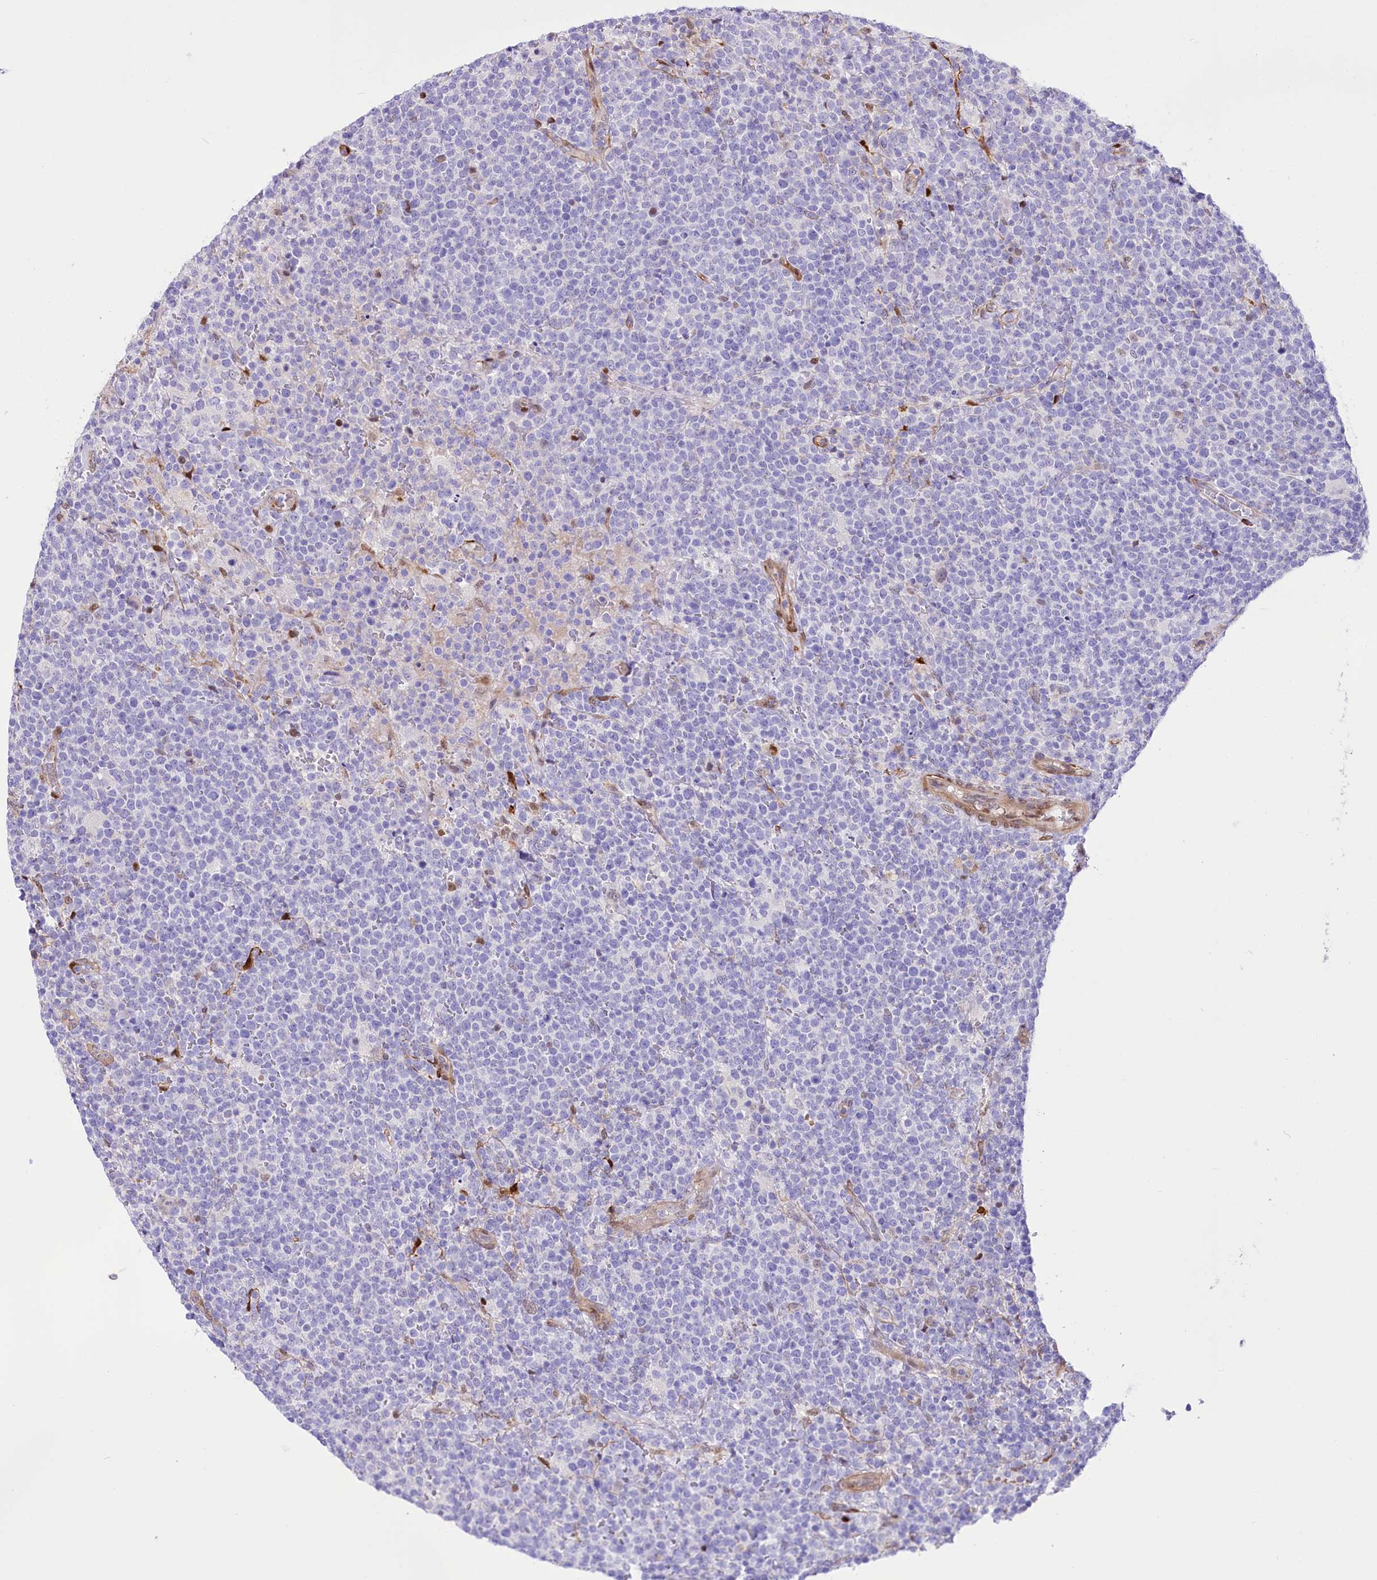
{"staining": {"intensity": "negative", "quantity": "none", "location": "none"}, "tissue": "lymphoma", "cell_type": "Tumor cells", "image_type": "cancer", "snomed": [{"axis": "morphology", "description": "Malignant lymphoma, non-Hodgkin's type, High grade"}, {"axis": "topography", "description": "Lymph node"}], "caption": "An immunohistochemistry histopathology image of high-grade malignant lymphoma, non-Hodgkin's type is shown. There is no staining in tumor cells of high-grade malignant lymphoma, non-Hodgkin's type.", "gene": "PTMS", "patient": {"sex": "male", "age": 61}}